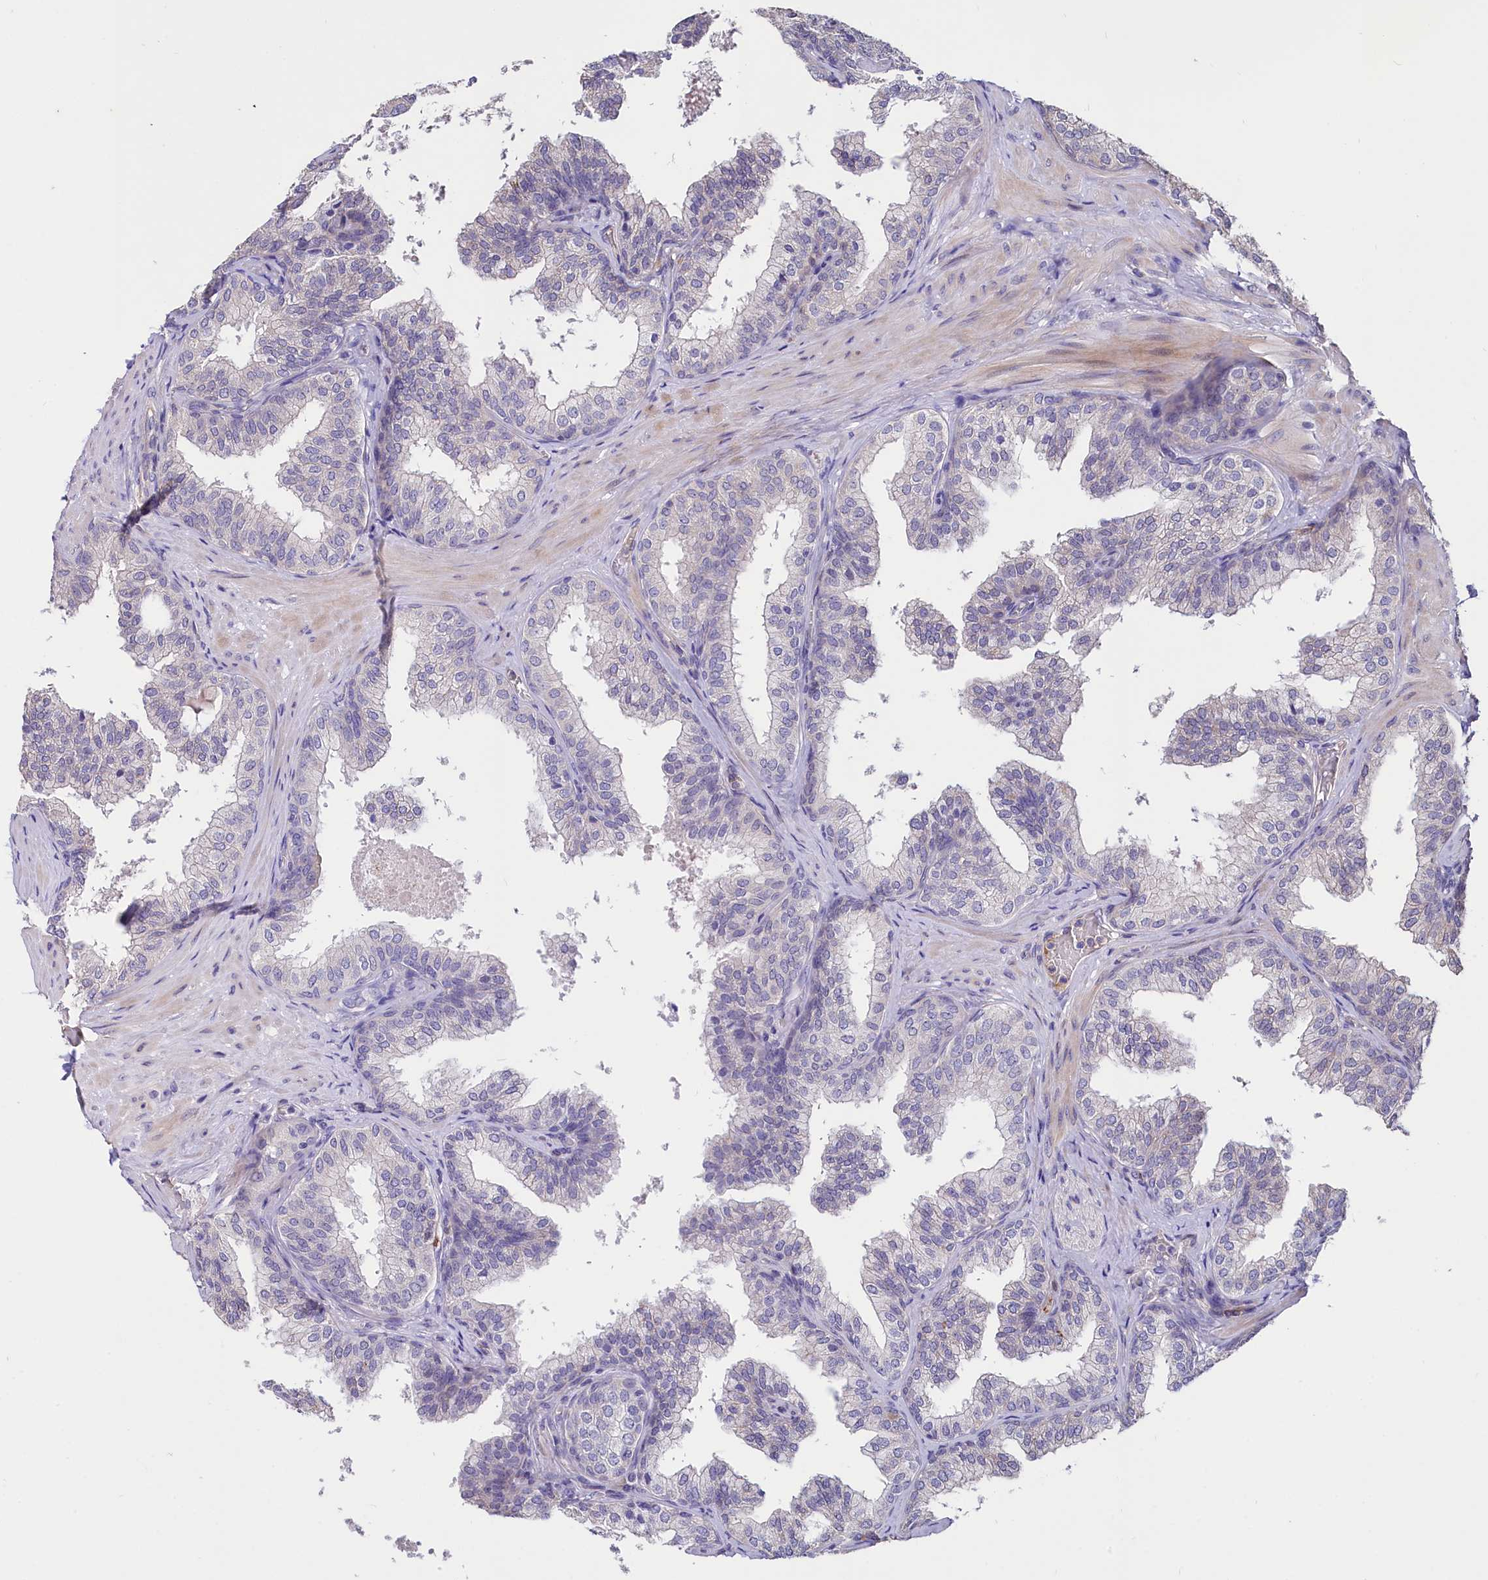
{"staining": {"intensity": "weak", "quantity": "<25%", "location": "nuclear"}, "tissue": "prostate", "cell_type": "Glandular cells", "image_type": "normal", "snomed": [{"axis": "morphology", "description": "Normal tissue, NOS"}, {"axis": "topography", "description": "Prostate"}], "caption": "Immunohistochemistry (IHC) of unremarkable human prostate exhibits no positivity in glandular cells. (DAB (3,3'-diaminobenzidine) immunohistochemistry (IHC) visualized using brightfield microscopy, high magnification).", "gene": "RPUSD3", "patient": {"sex": "male", "age": 60}}